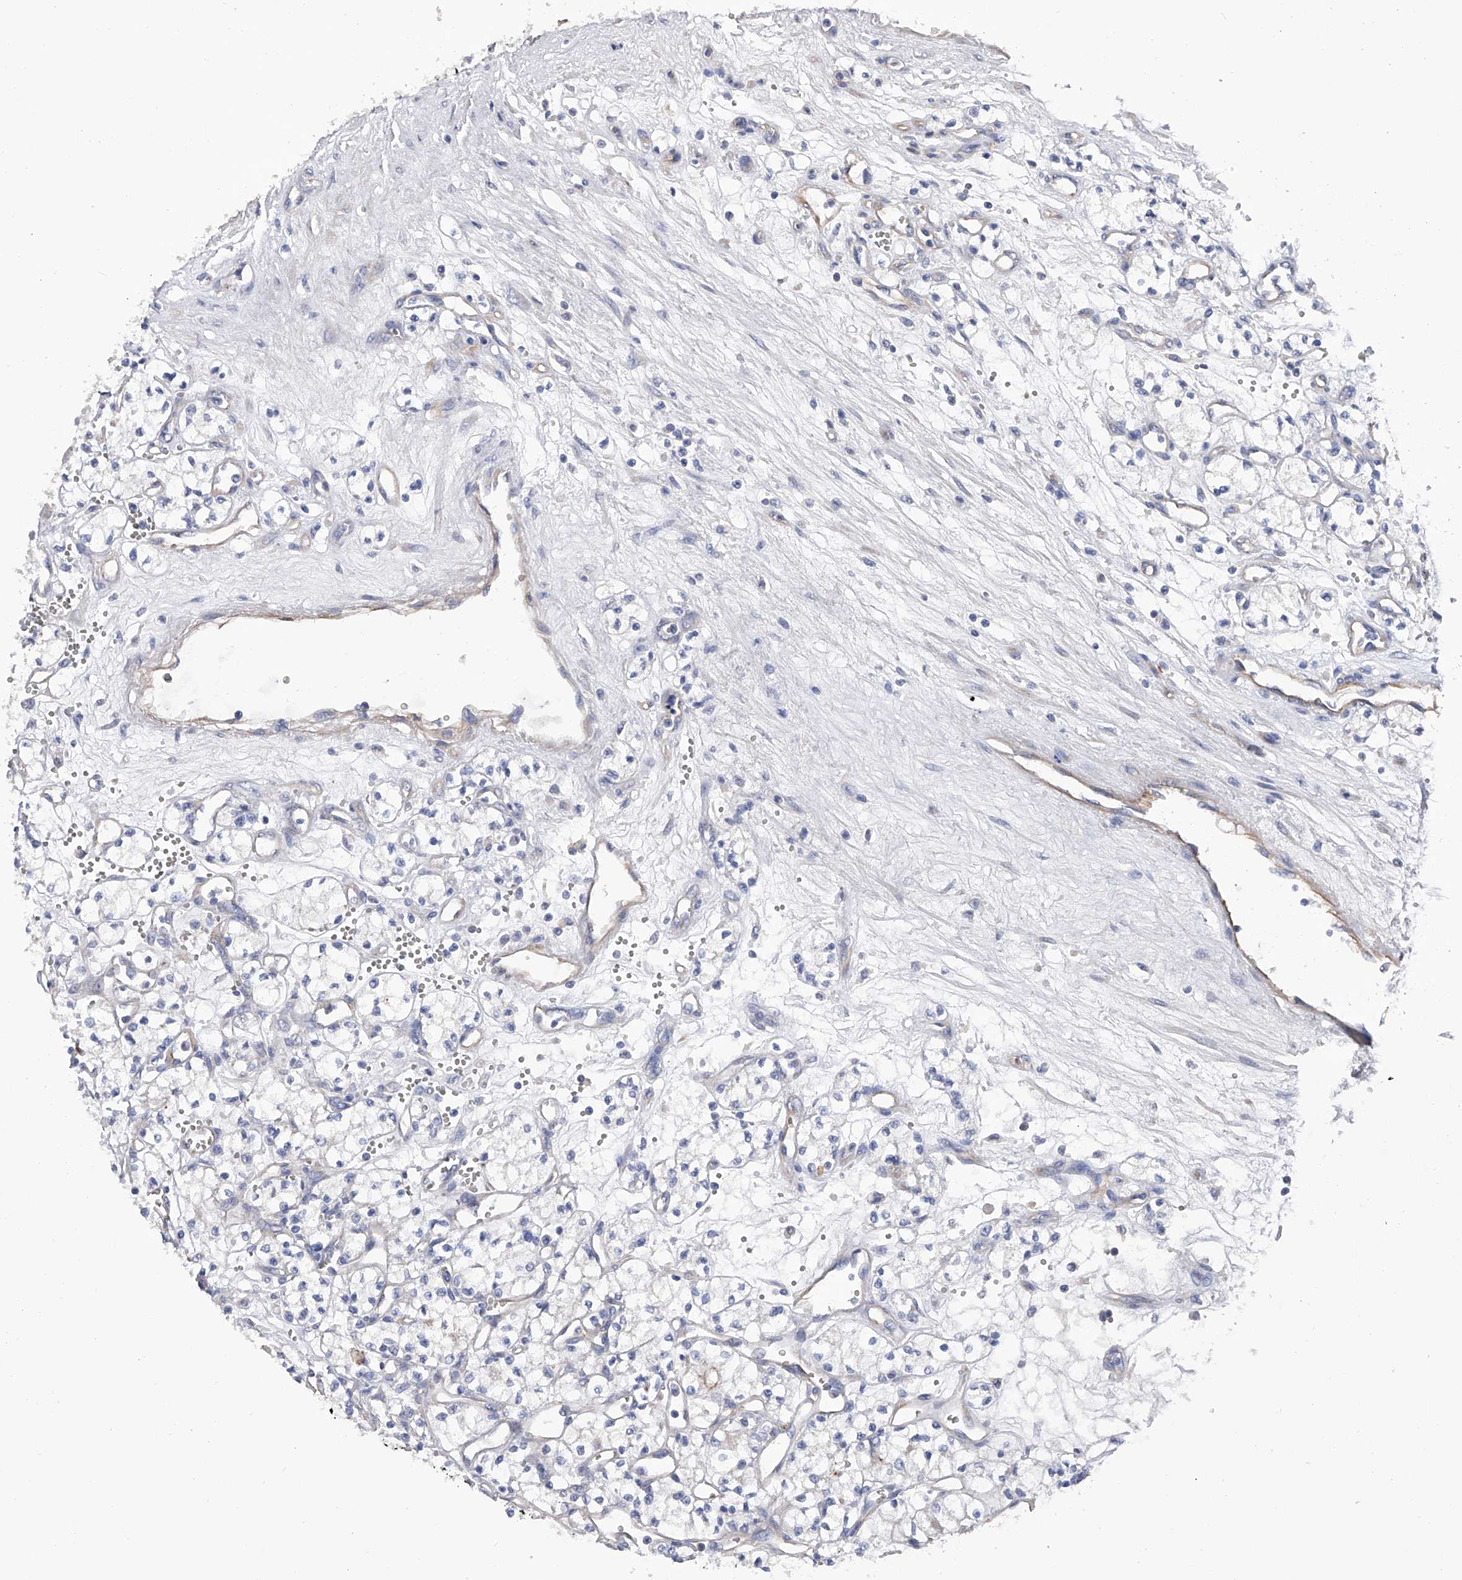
{"staining": {"intensity": "negative", "quantity": "none", "location": "none"}, "tissue": "renal cancer", "cell_type": "Tumor cells", "image_type": "cancer", "snomed": [{"axis": "morphology", "description": "Adenocarcinoma, NOS"}, {"axis": "topography", "description": "Kidney"}], "caption": "Tumor cells show no significant protein staining in renal cancer.", "gene": "RWDD2A", "patient": {"sex": "male", "age": 59}}